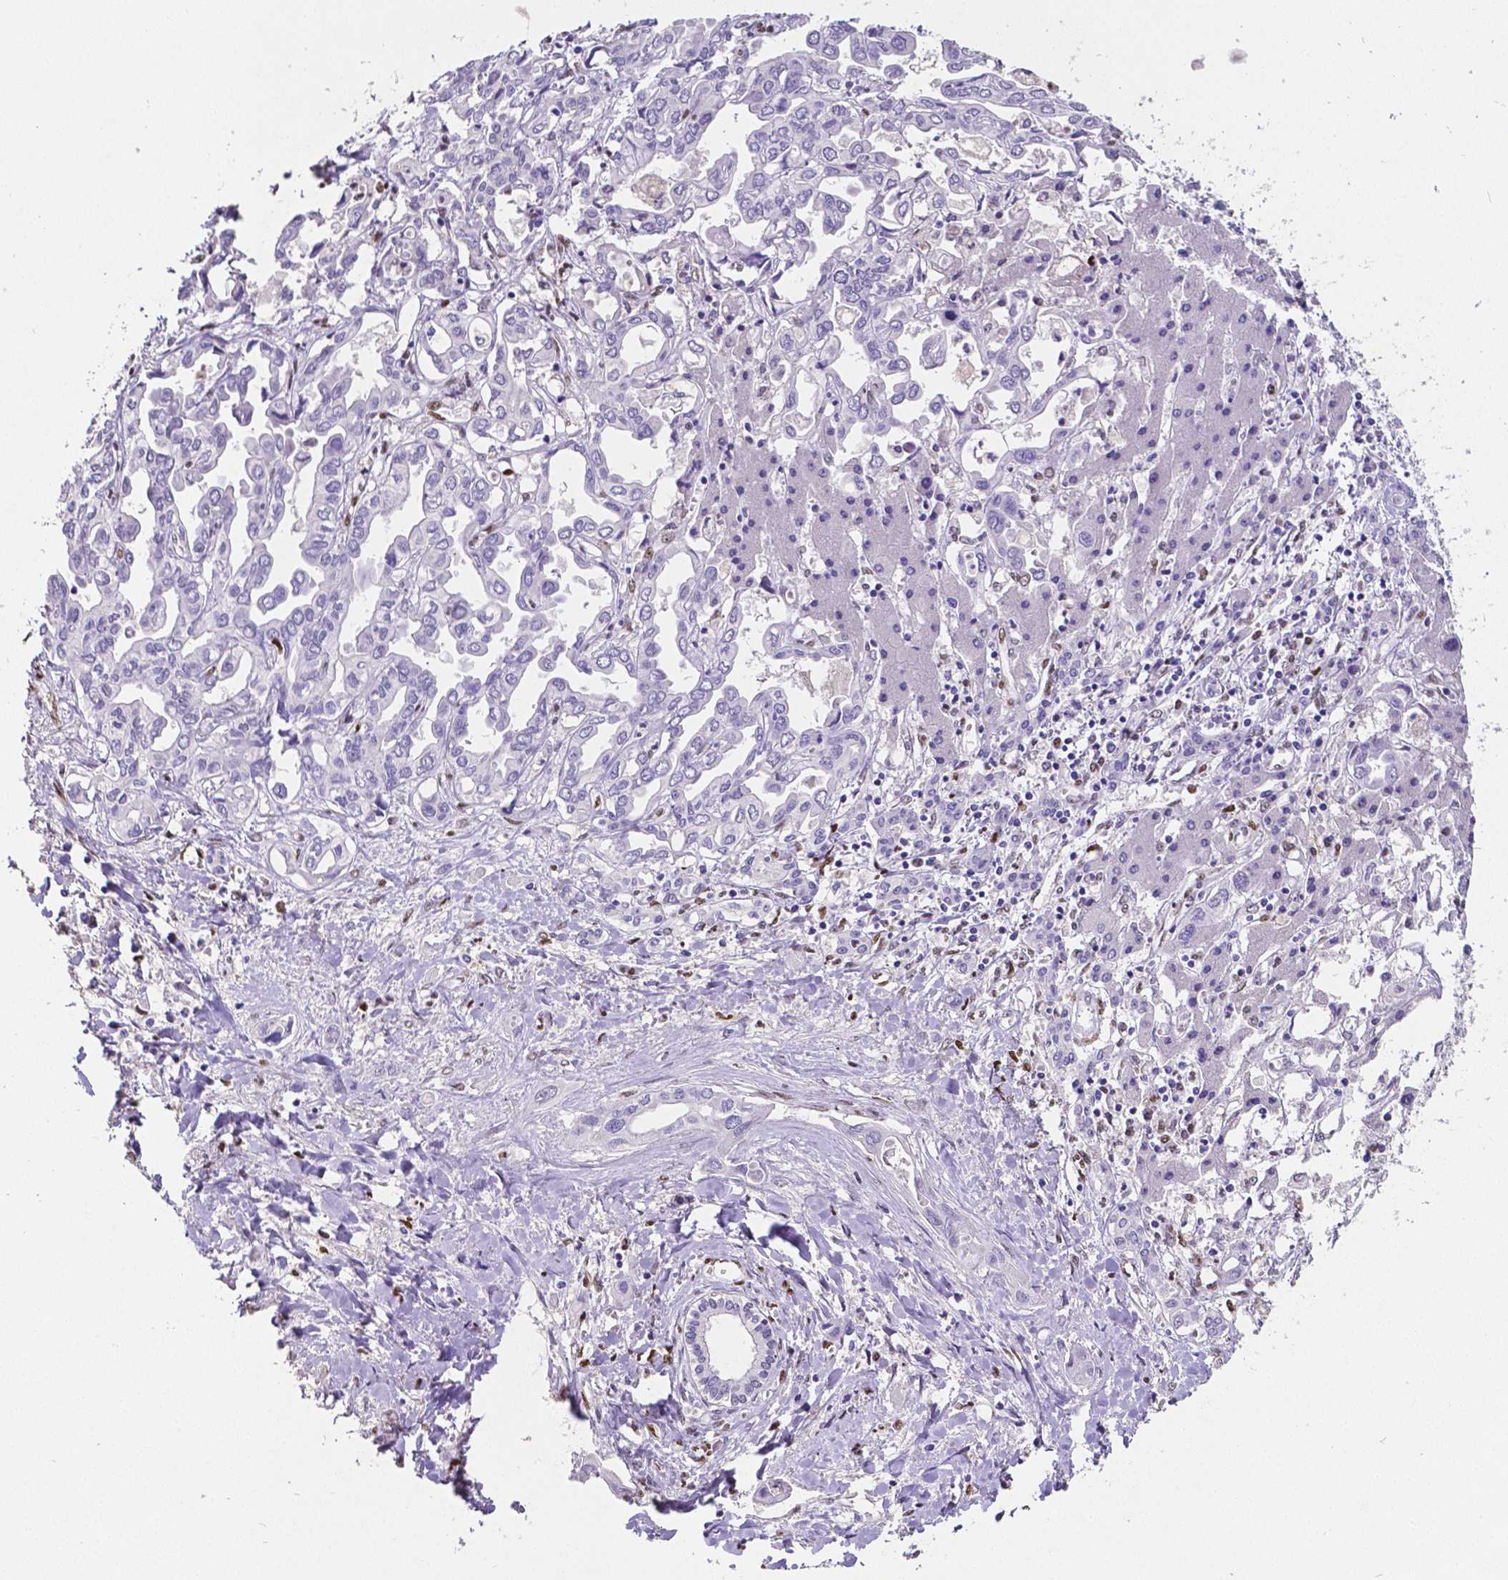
{"staining": {"intensity": "negative", "quantity": "none", "location": "none"}, "tissue": "liver cancer", "cell_type": "Tumor cells", "image_type": "cancer", "snomed": [{"axis": "morphology", "description": "Cholangiocarcinoma"}, {"axis": "topography", "description": "Liver"}], "caption": "Tumor cells show no significant expression in liver cholangiocarcinoma. The staining was performed using DAB to visualize the protein expression in brown, while the nuclei were stained in blue with hematoxylin (Magnification: 20x).", "gene": "MEF2C", "patient": {"sex": "female", "age": 64}}